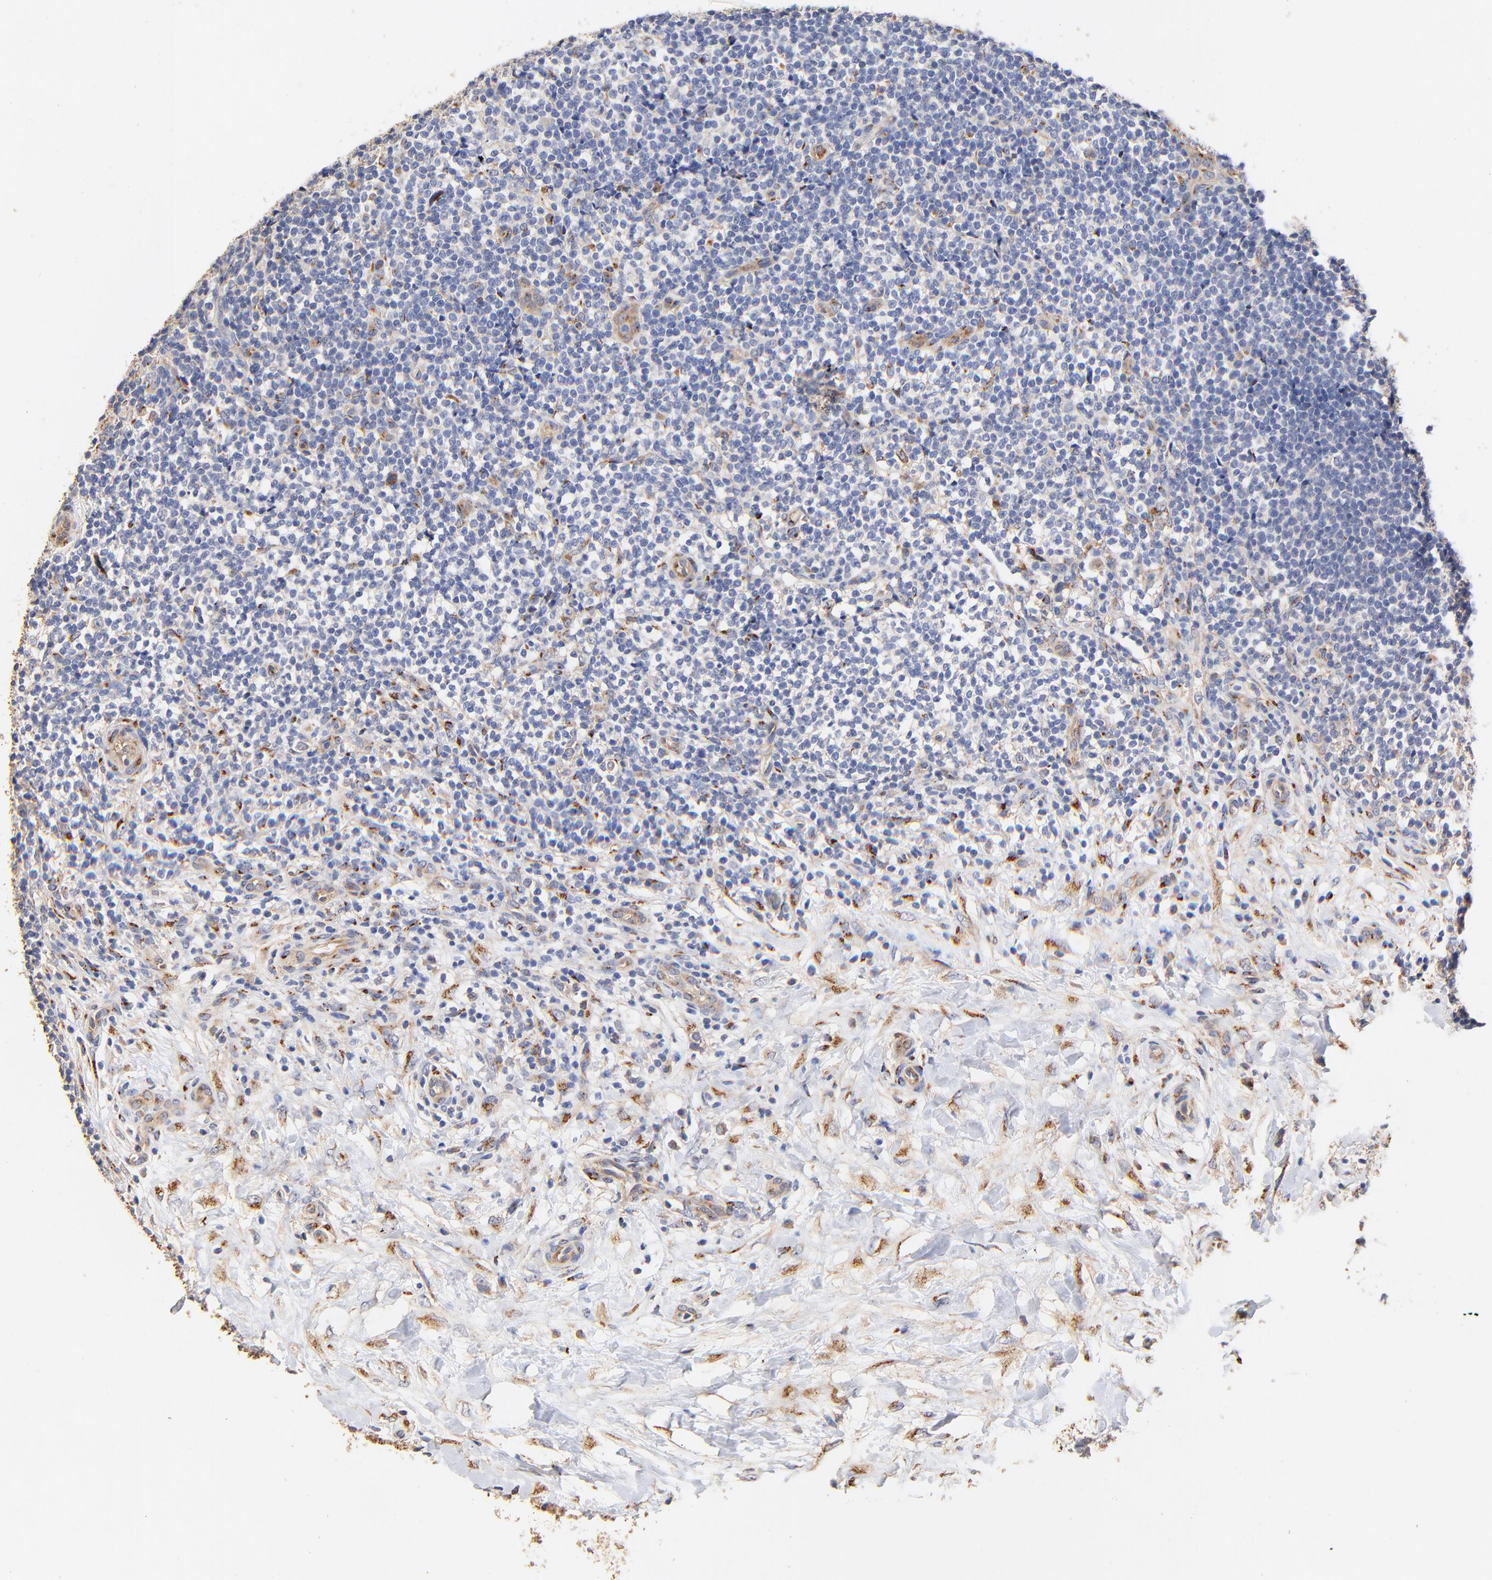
{"staining": {"intensity": "moderate", "quantity": "<25%", "location": "cytoplasmic/membranous"}, "tissue": "lymphoma", "cell_type": "Tumor cells", "image_type": "cancer", "snomed": [{"axis": "morphology", "description": "Malignant lymphoma, non-Hodgkin's type, Low grade"}, {"axis": "topography", "description": "Lymph node"}], "caption": "A photomicrograph showing moderate cytoplasmic/membranous staining in approximately <25% of tumor cells in lymphoma, as visualized by brown immunohistochemical staining.", "gene": "FMNL3", "patient": {"sex": "female", "age": 76}}